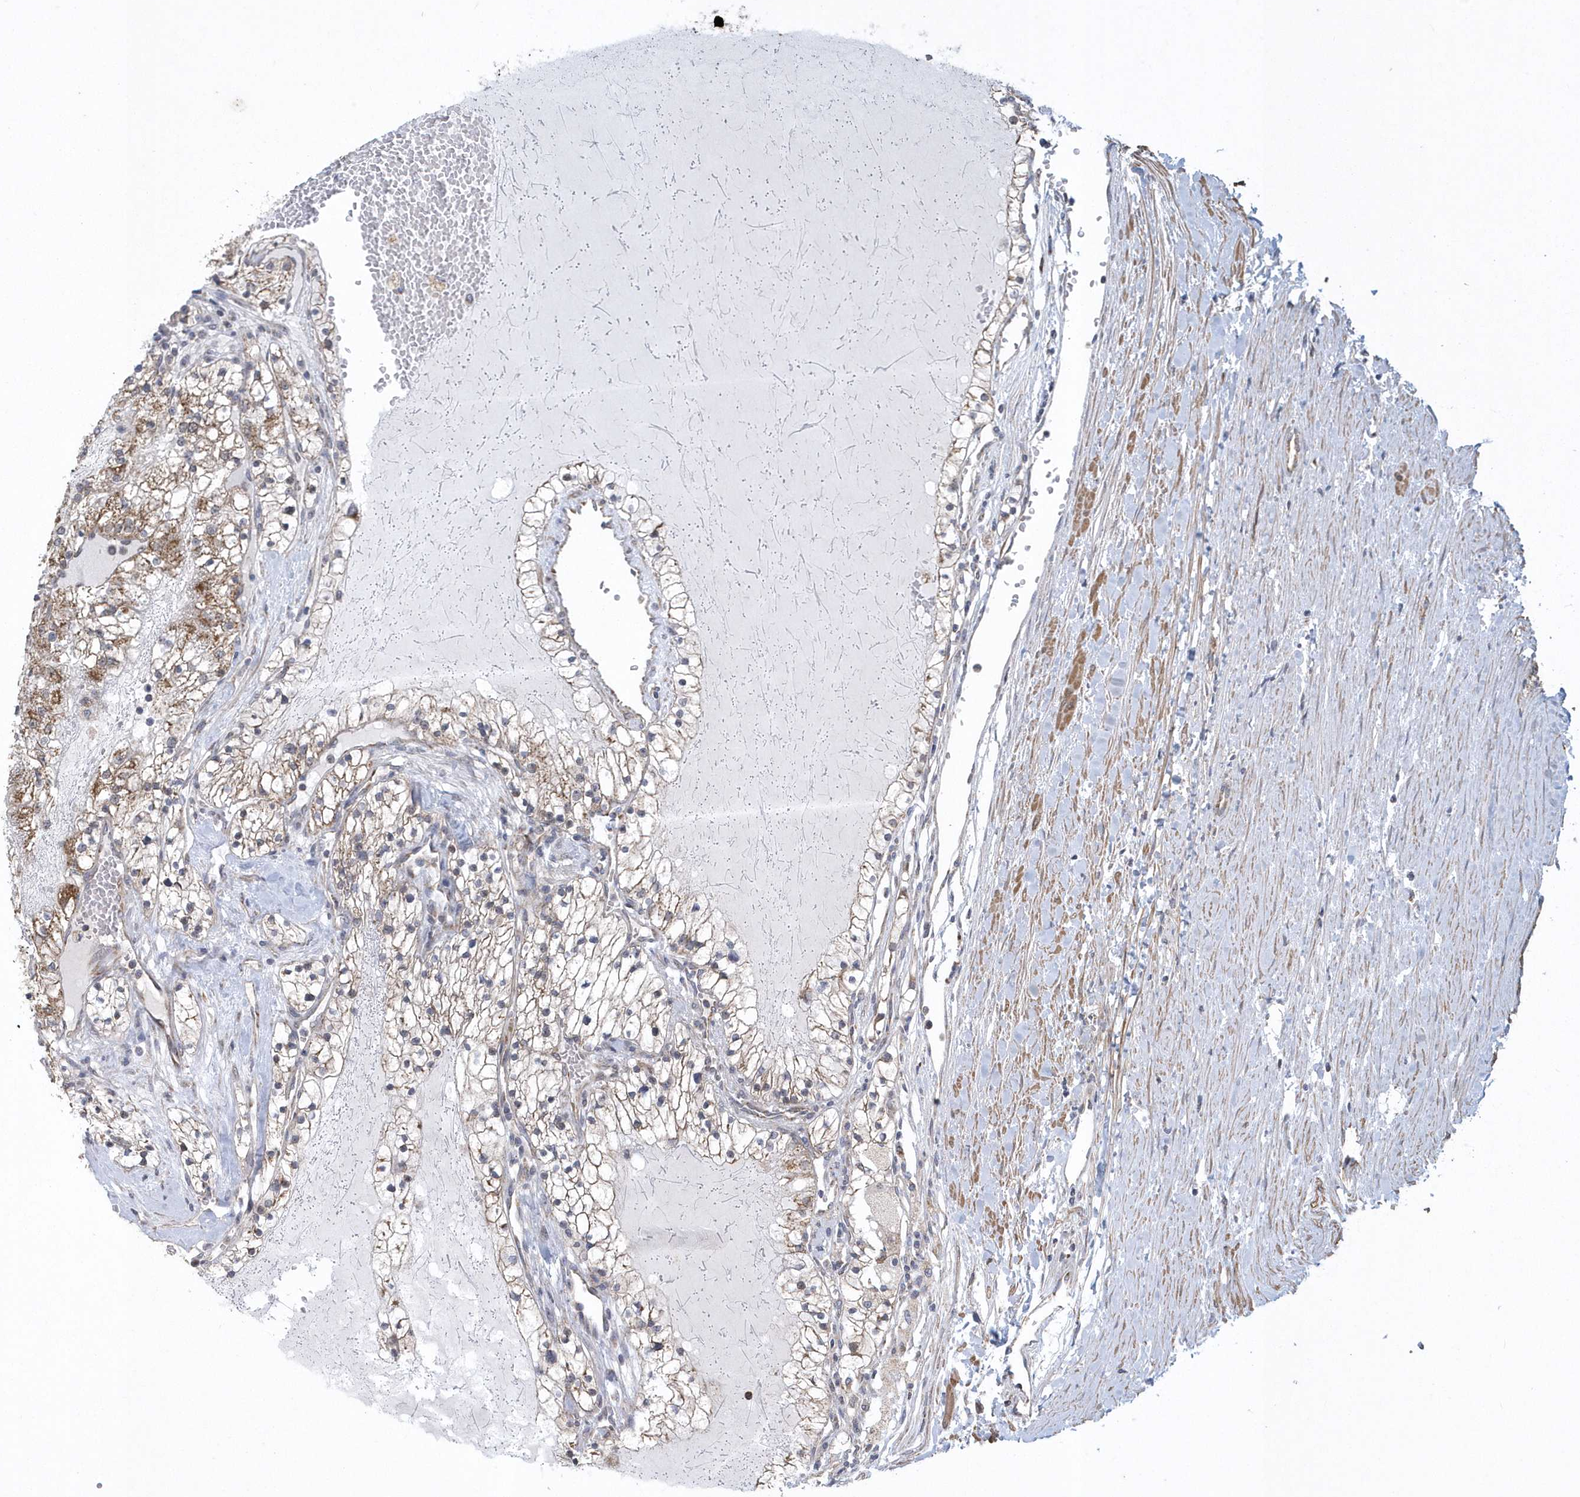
{"staining": {"intensity": "moderate", "quantity": ">75%", "location": "cytoplasmic/membranous"}, "tissue": "renal cancer", "cell_type": "Tumor cells", "image_type": "cancer", "snomed": [{"axis": "morphology", "description": "Normal tissue, NOS"}, {"axis": "morphology", "description": "Adenocarcinoma, NOS"}, {"axis": "topography", "description": "Kidney"}], "caption": "Protein expression analysis of human renal cancer reveals moderate cytoplasmic/membranous positivity in approximately >75% of tumor cells. (DAB (3,3'-diaminobenzidine) IHC, brown staining for protein, blue staining for nuclei).", "gene": "SLX9", "patient": {"sex": "male", "age": 68}}